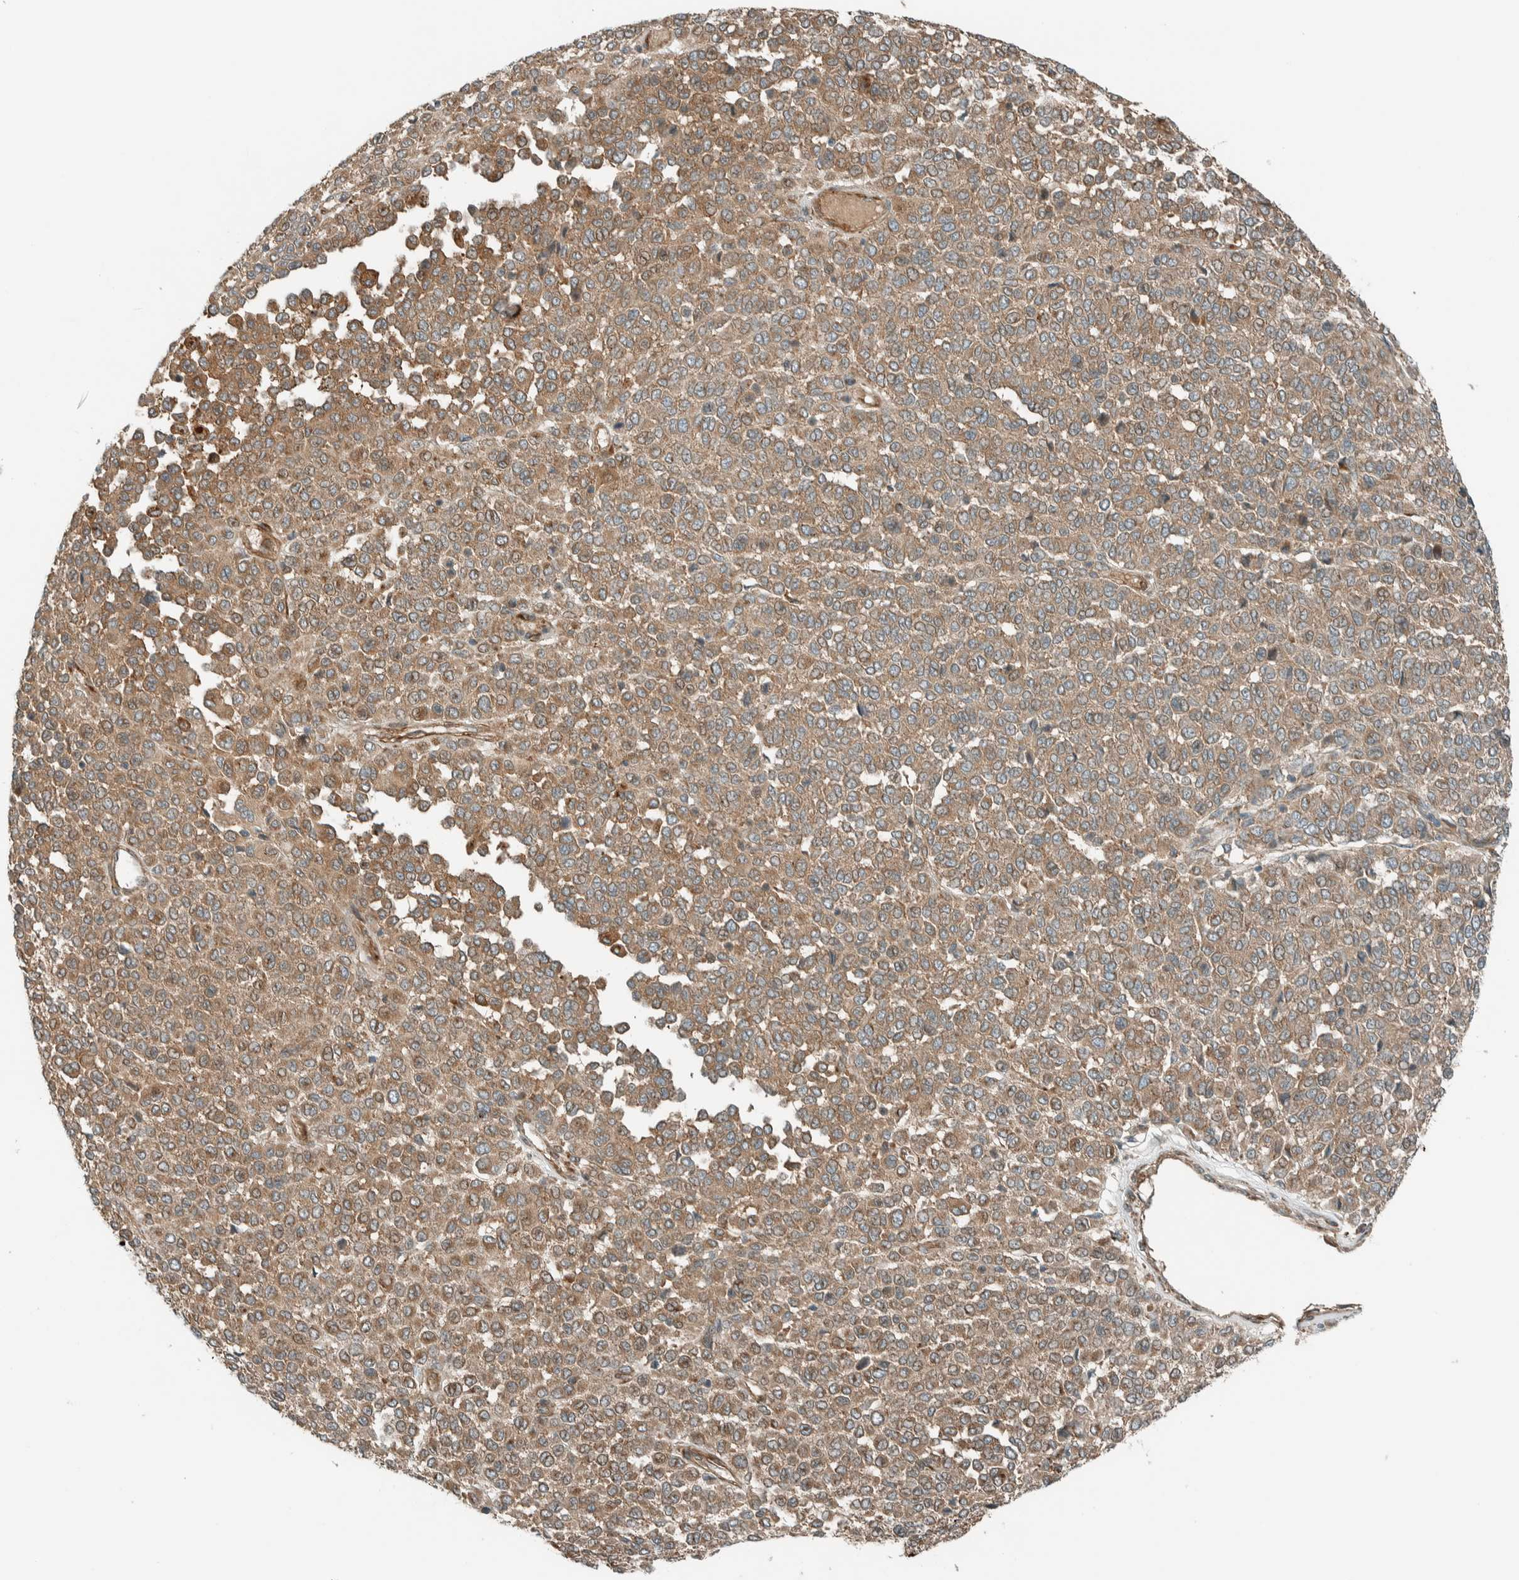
{"staining": {"intensity": "moderate", "quantity": ">75%", "location": "cytoplasmic/membranous"}, "tissue": "melanoma", "cell_type": "Tumor cells", "image_type": "cancer", "snomed": [{"axis": "morphology", "description": "Malignant melanoma, Metastatic site"}, {"axis": "topography", "description": "Pancreas"}], "caption": "The micrograph demonstrates a brown stain indicating the presence of a protein in the cytoplasmic/membranous of tumor cells in melanoma.", "gene": "EXOC7", "patient": {"sex": "female", "age": 30}}